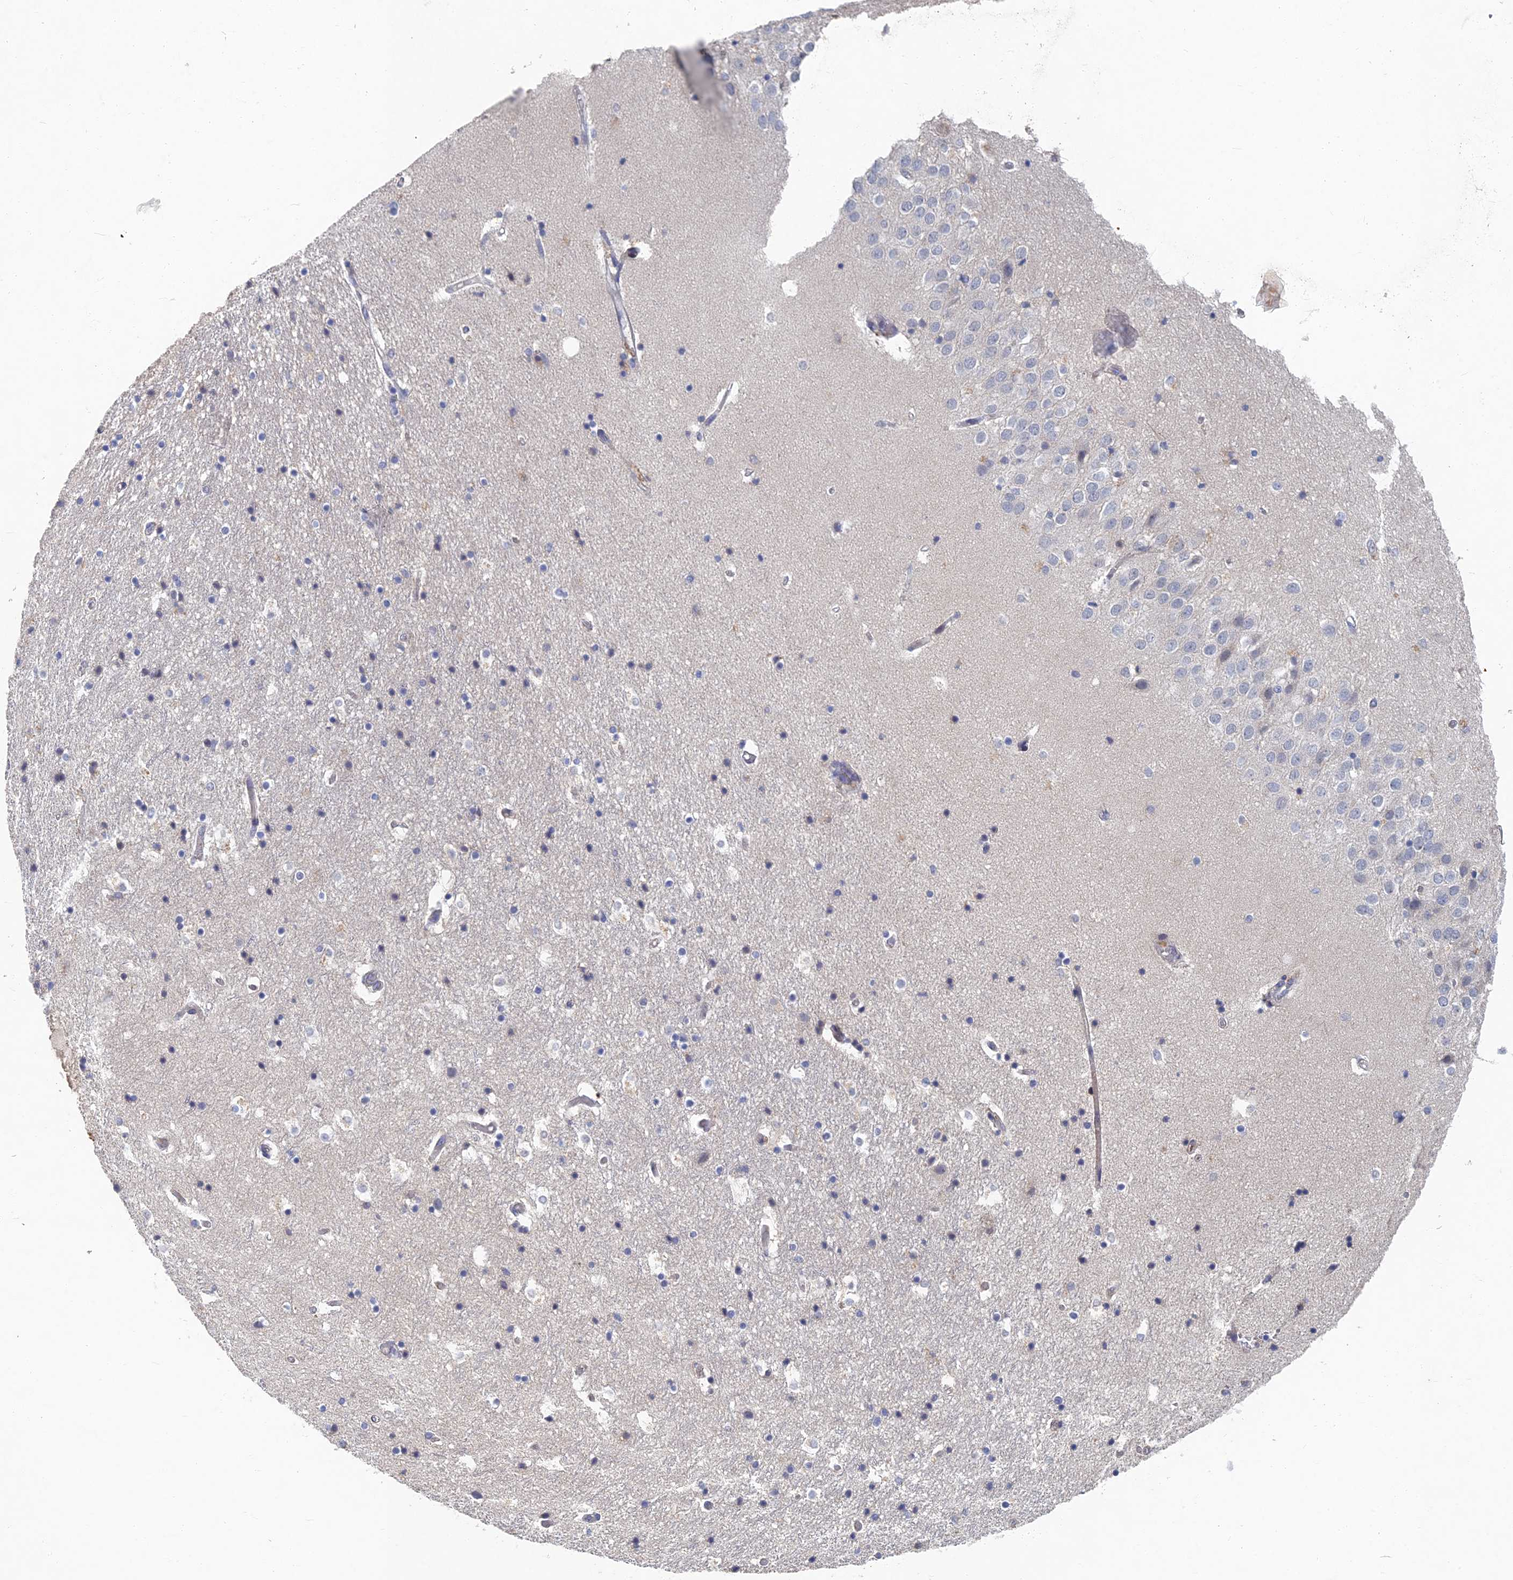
{"staining": {"intensity": "negative", "quantity": "none", "location": "none"}, "tissue": "hippocampus", "cell_type": "Glial cells", "image_type": "normal", "snomed": [{"axis": "morphology", "description": "Normal tissue, NOS"}, {"axis": "topography", "description": "Hippocampus"}], "caption": "High power microscopy photomicrograph of an immunohistochemistry (IHC) image of unremarkable hippocampus, revealing no significant expression in glial cells.", "gene": "GNA15", "patient": {"sex": "female", "age": 52}}